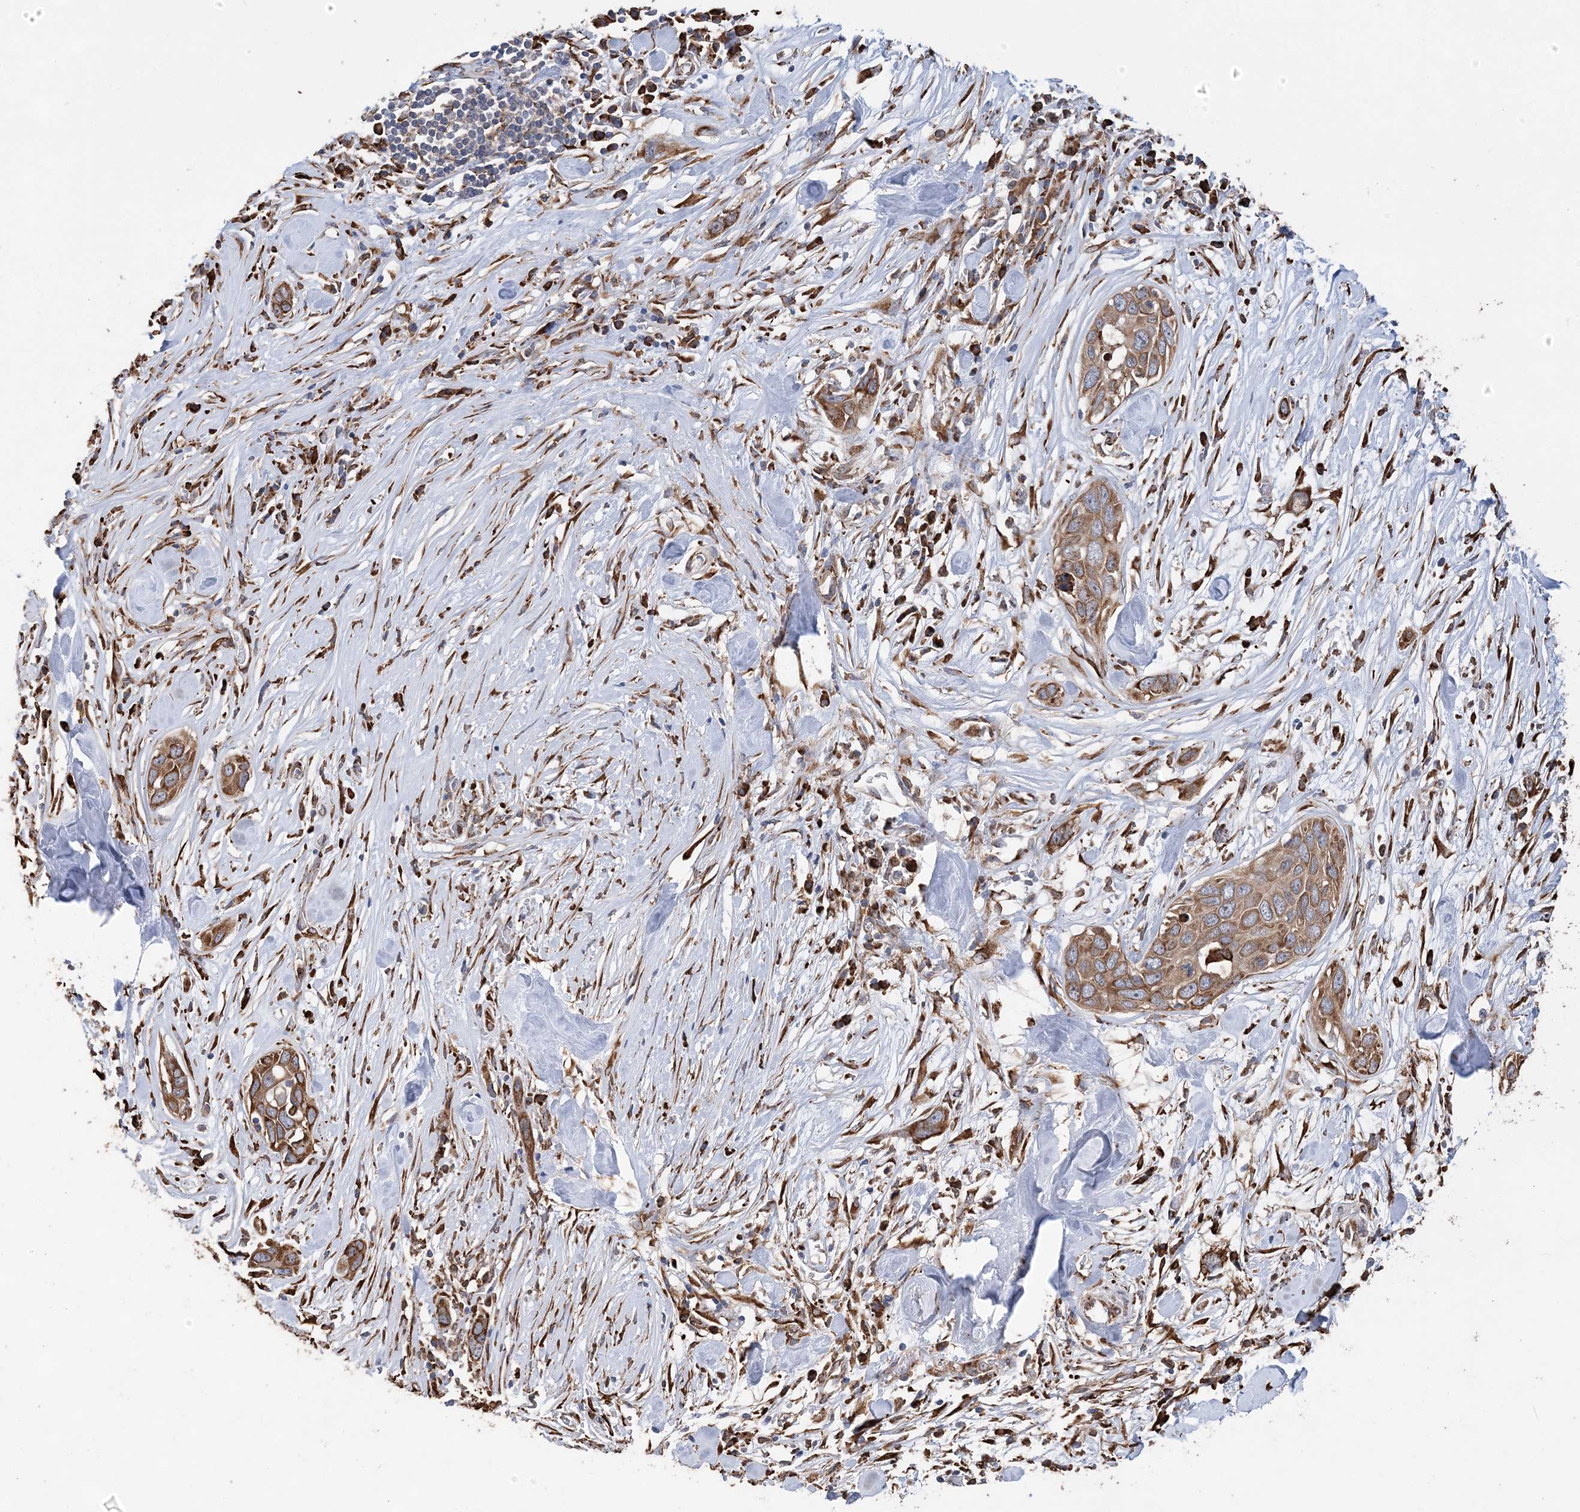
{"staining": {"intensity": "moderate", "quantity": ">75%", "location": "cytoplasmic/membranous"}, "tissue": "pancreatic cancer", "cell_type": "Tumor cells", "image_type": "cancer", "snomed": [{"axis": "morphology", "description": "Adenocarcinoma, NOS"}, {"axis": "topography", "description": "Pancreas"}], "caption": "Protein expression analysis of adenocarcinoma (pancreatic) shows moderate cytoplasmic/membranous expression in approximately >75% of tumor cells.", "gene": "WDR12", "patient": {"sex": "female", "age": 60}}